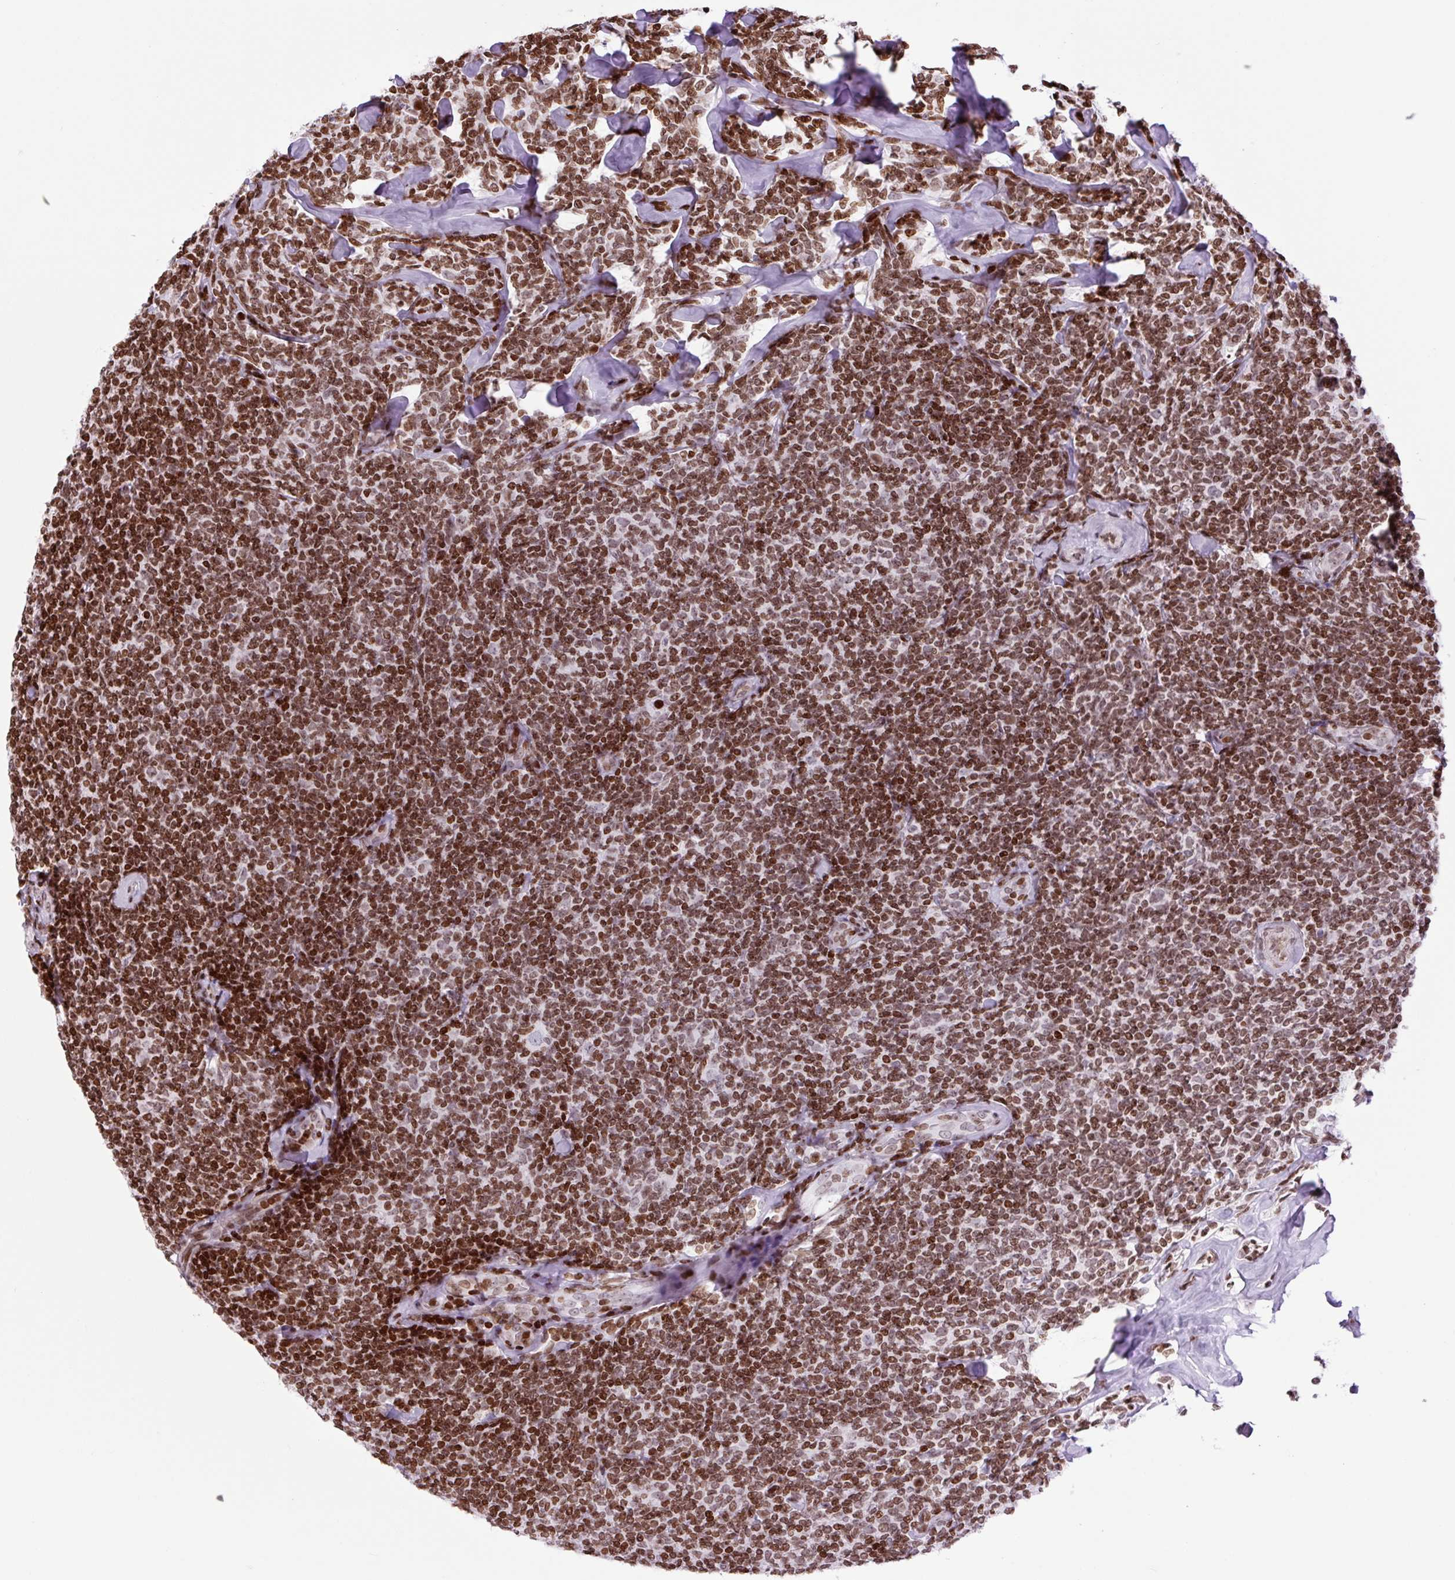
{"staining": {"intensity": "strong", "quantity": ">75%", "location": "nuclear"}, "tissue": "lymphoma", "cell_type": "Tumor cells", "image_type": "cancer", "snomed": [{"axis": "morphology", "description": "Malignant lymphoma, non-Hodgkin's type, Low grade"}, {"axis": "topography", "description": "Lymph node"}], "caption": "Immunohistochemistry image of neoplastic tissue: lymphoma stained using immunohistochemistry (IHC) demonstrates high levels of strong protein expression localized specifically in the nuclear of tumor cells, appearing as a nuclear brown color.", "gene": "H1-3", "patient": {"sex": "female", "age": 56}}